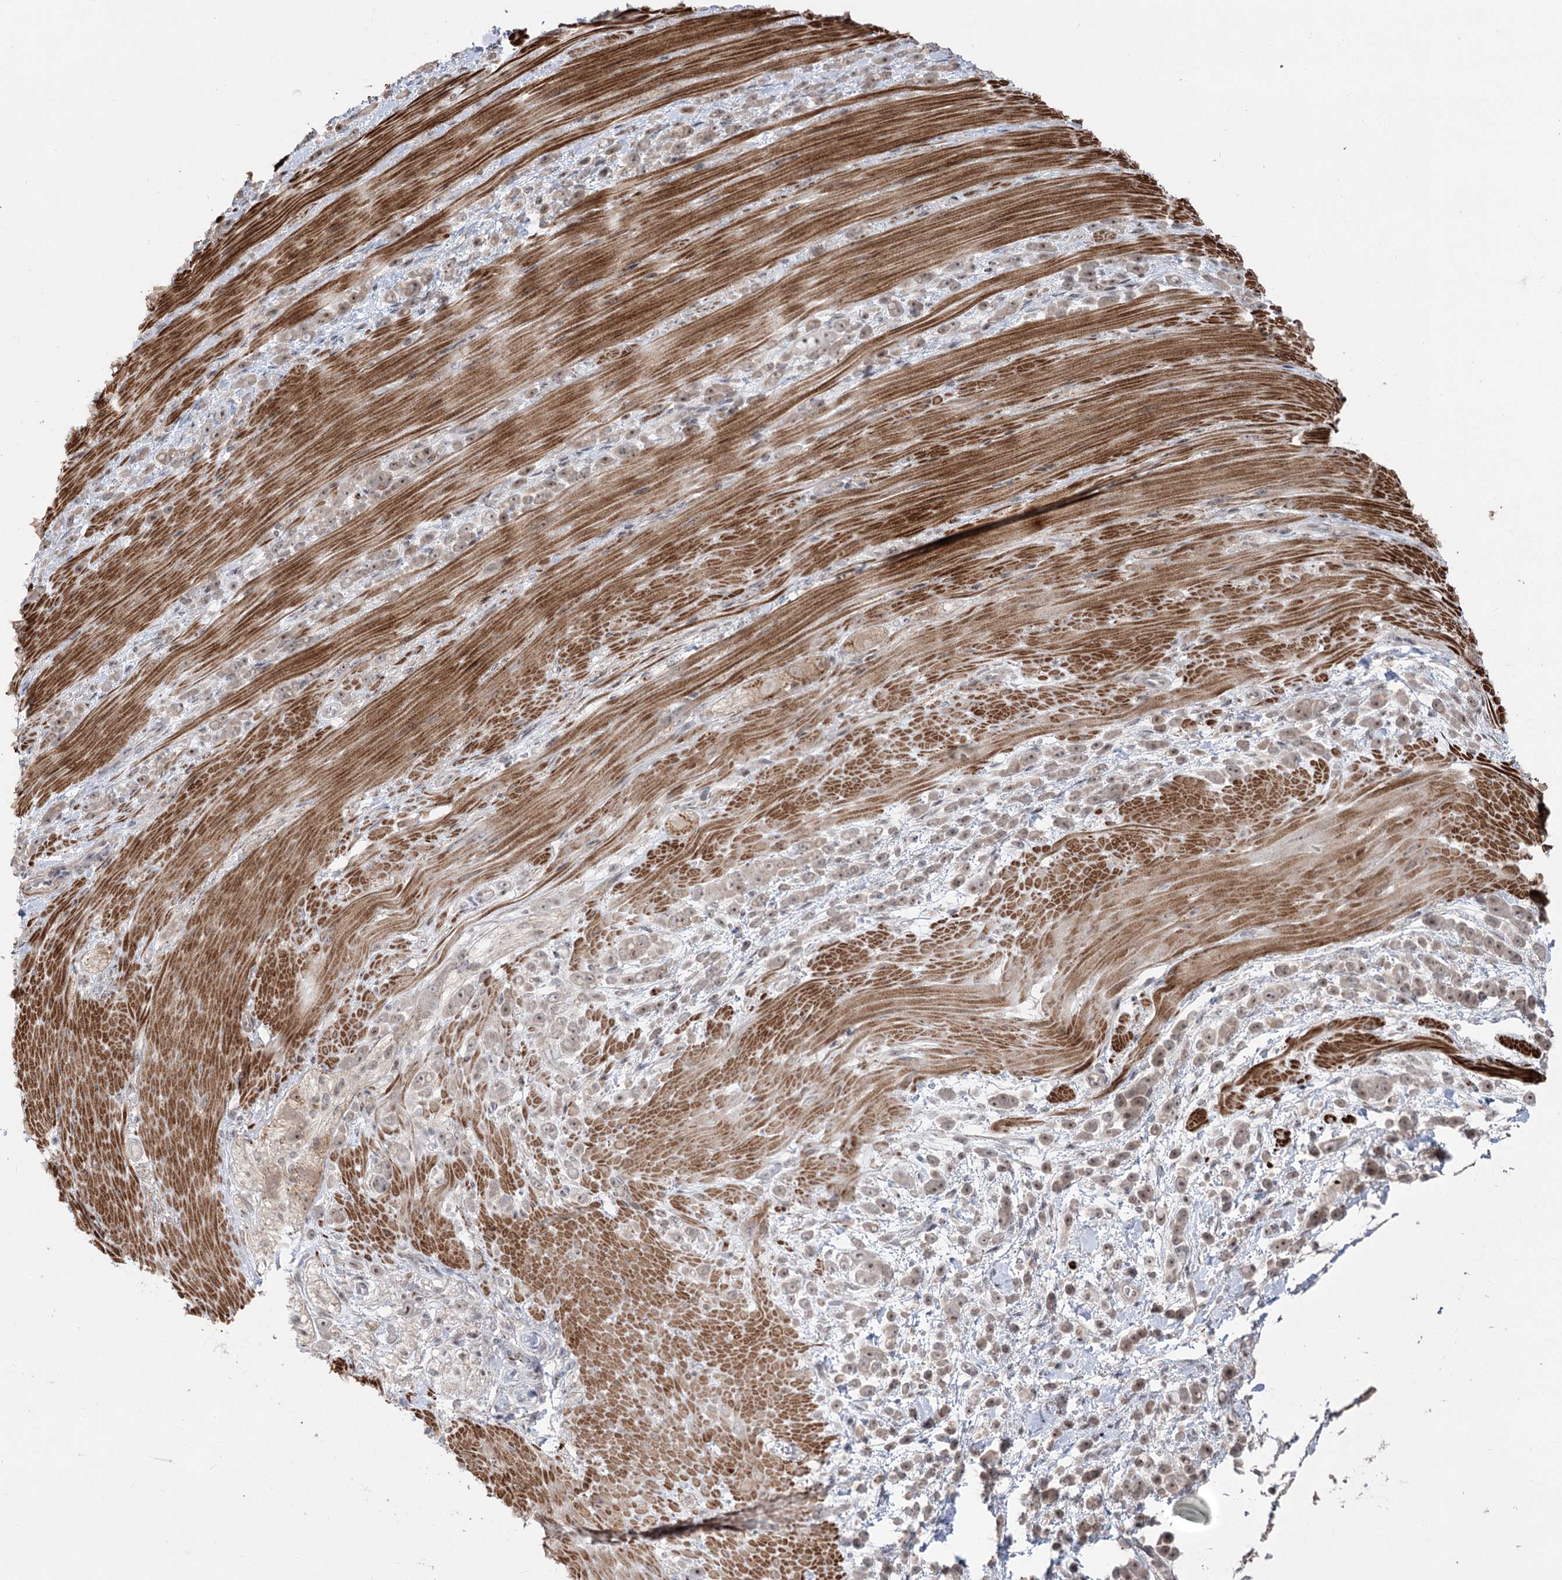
{"staining": {"intensity": "weak", "quantity": ">75%", "location": "nuclear"}, "tissue": "pancreatic cancer", "cell_type": "Tumor cells", "image_type": "cancer", "snomed": [{"axis": "morphology", "description": "Normal tissue, NOS"}, {"axis": "morphology", "description": "Adenocarcinoma, NOS"}, {"axis": "topography", "description": "Pancreas"}], "caption": "Immunohistochemical staining of human pancreatic cancer (adenocarcinoma) demonstrates low levels of weak nuclear staining in about >75% of tumor cells. (DAB IHC, brown staining for protein, blue staining for nuclei).", "gene": "ZSCAN23", "patient": {"sex": "female", "age": 64}}